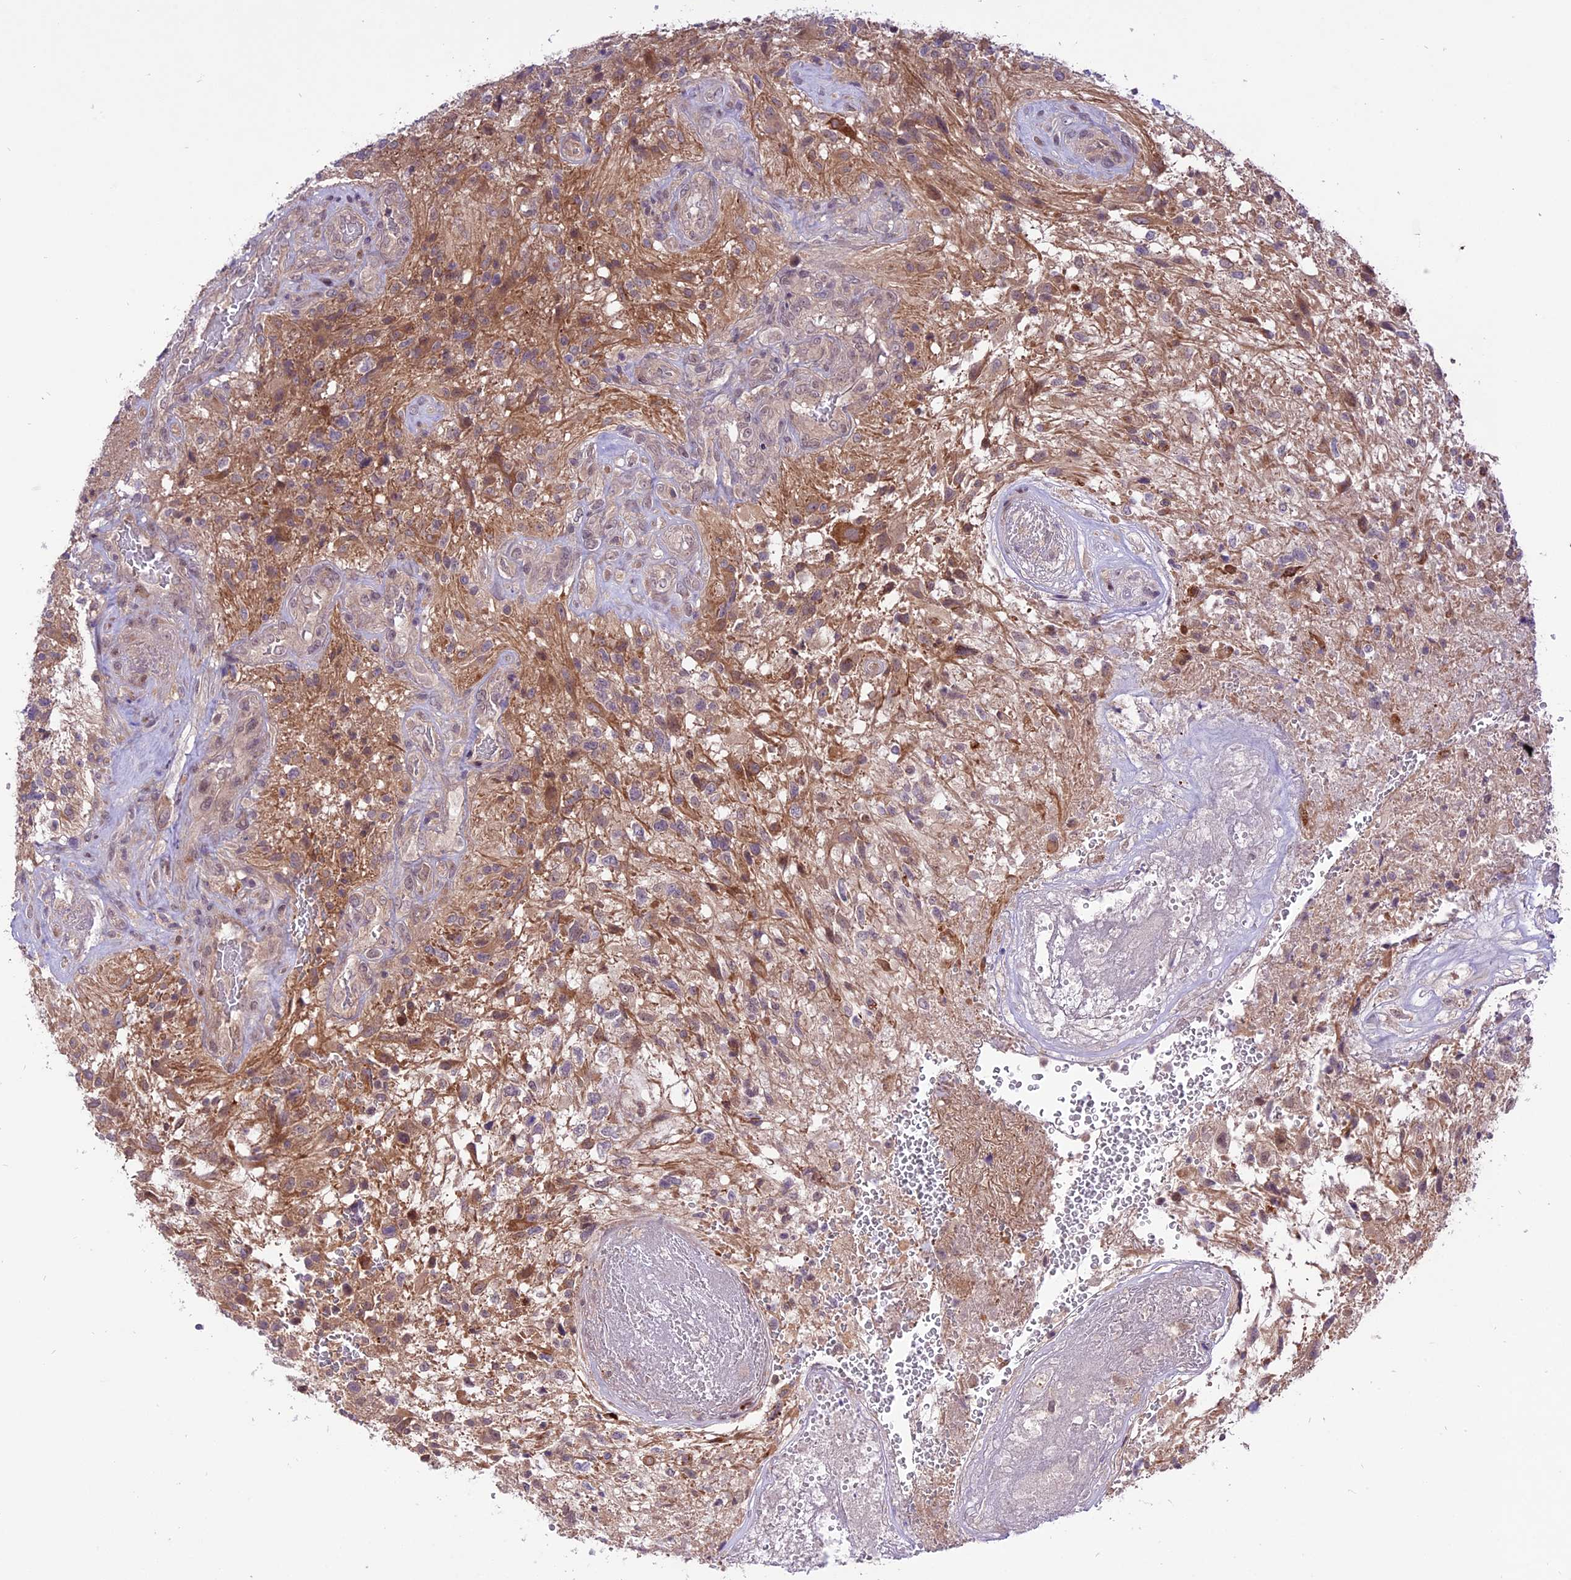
{"staining": {"intensity": "moderate", "quantity": "<25%", "location": "cytoplasmic/membranous"}, "tissue": "glioma", "cell_type": "Tumor cells", "image_type": "cancer", "snomed": [{"axis": "morphology", "description": "Glioma, malignant, High grade"}, {"axis": "topography", "description": "Brain"}], "caption": "Brown immunohistochemical staining in human malignant glioma (high-grade) displays moderate cytoplasmic/membranous staining in about <25% of tumor cells. Nuclei are stained in blue.", "gene": "SPRED1", "patient": {"sex": "male", "age": 56}}